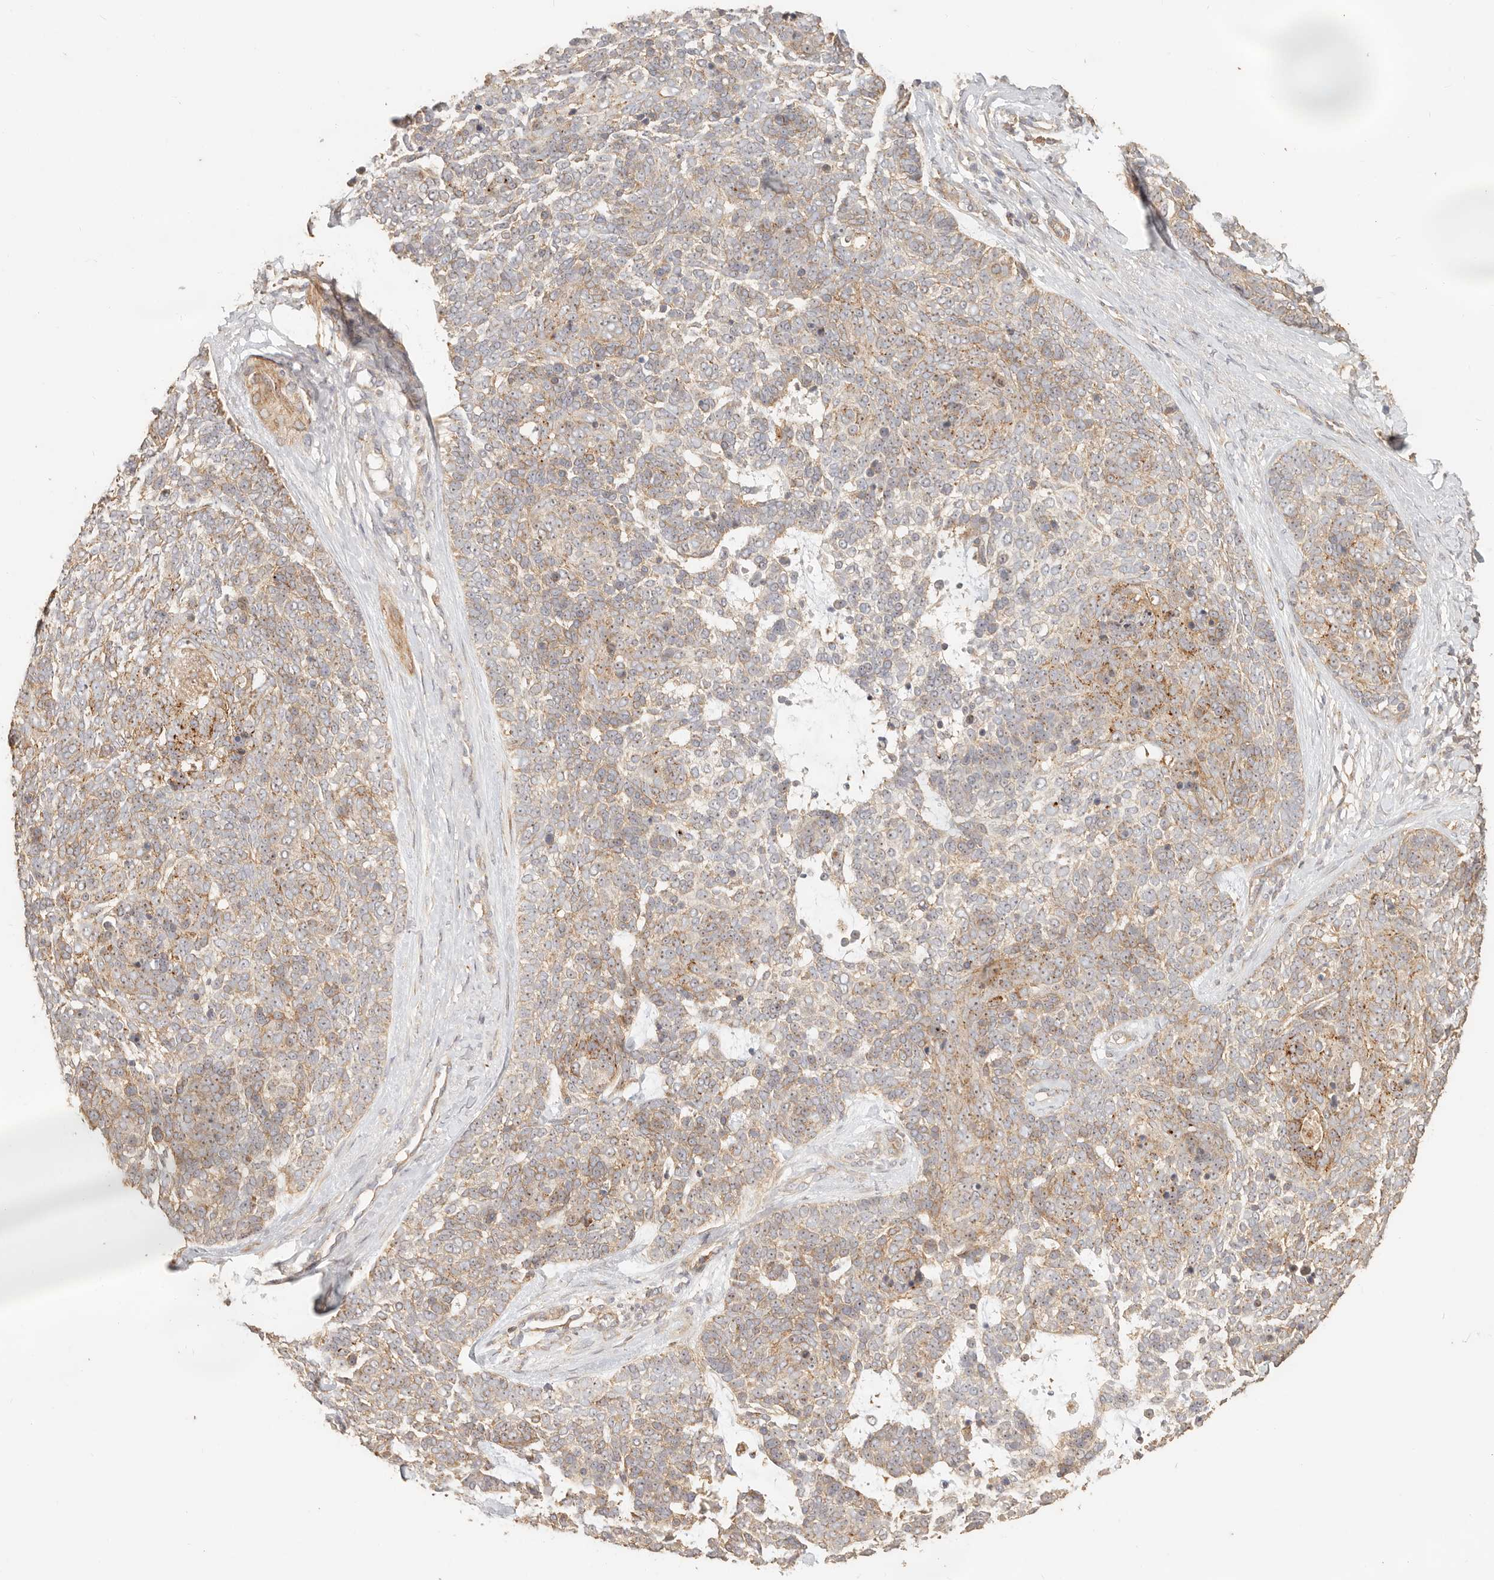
{"staining": {"intensity": "weak", "quantity": ">75%", "location": "cytoplasmic/membranous,nuclear"}, "tissue": "skin cancer", "cell_type": "Tumor cells", "image_type": "cancer", "snomed": [{"axis": "morphology", "description": "Basal cell carcinoma"}, {"axis": "topography", "description": "Skin"}], "caption": "The immunohistochemical stain labels weak cytoplasmic/membranous and nuclear staining in tumor cells of skin cancer (basal cell carcinoma) tissue.", "gene": "PTPN22", "patient": {"sex": "female", "age": 81}}